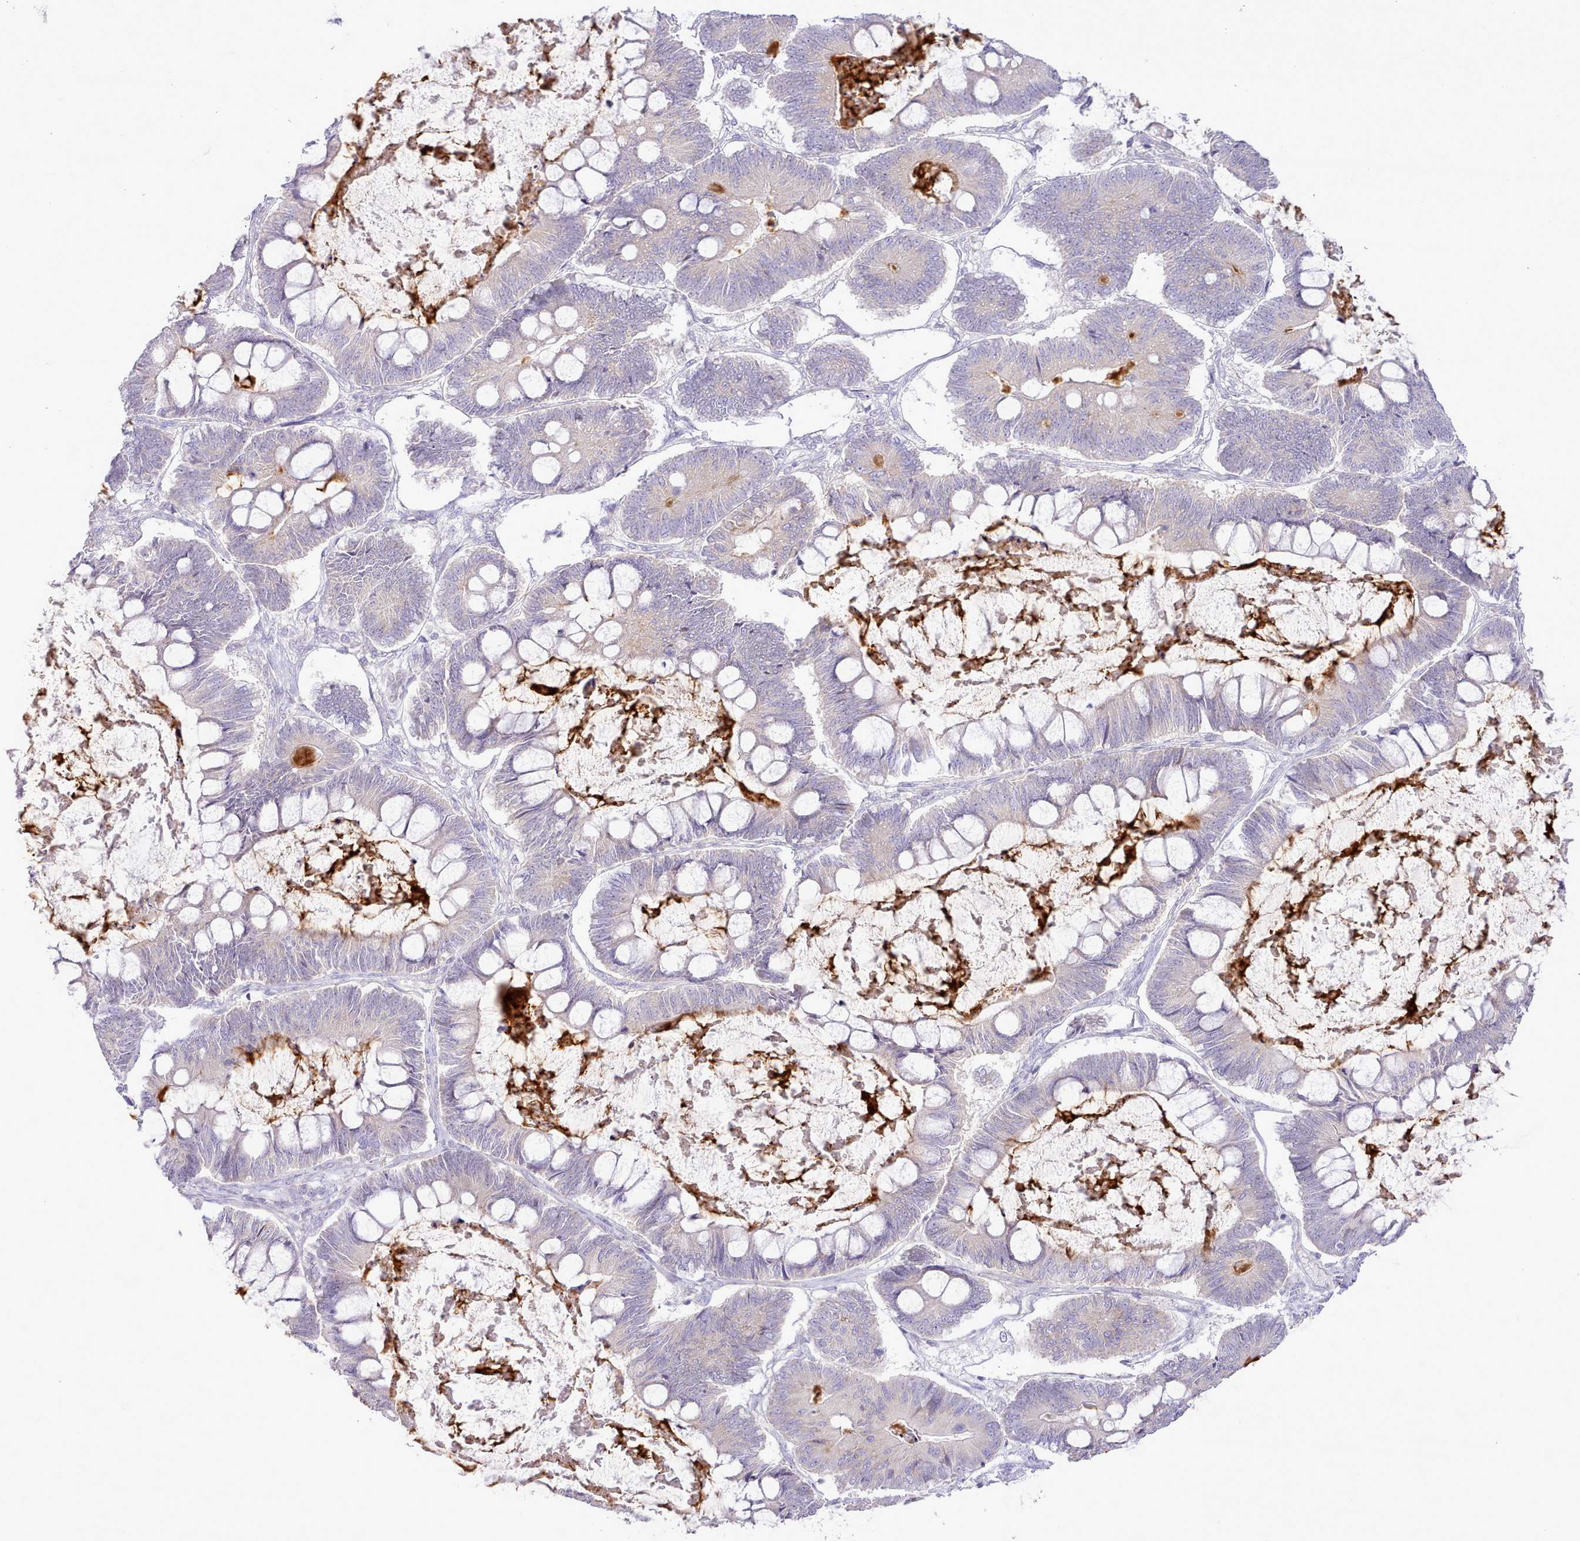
{"staining": {"intensity": "negative", "quantity": "none", "location": "none"}, "tissue": "ovarian cancer", "cell_type": "Tumor cells", "image_type": "cancer", "snomed": [{"axis": "morphology", "description": "Cystadenocarcinoma, mucinous, NOS"}, {"axis": "topography", "description": "Ovary"}], "caption": "This image is of ovarian cancer (mucinous cystadenocarcinoma) stained with IHC to label a protein in brown with the nuclei are counter-stained blue. There is no positivity in tumor cells.", "gene": "CCL1", "patient": {"sex": "female", "age": 61}}